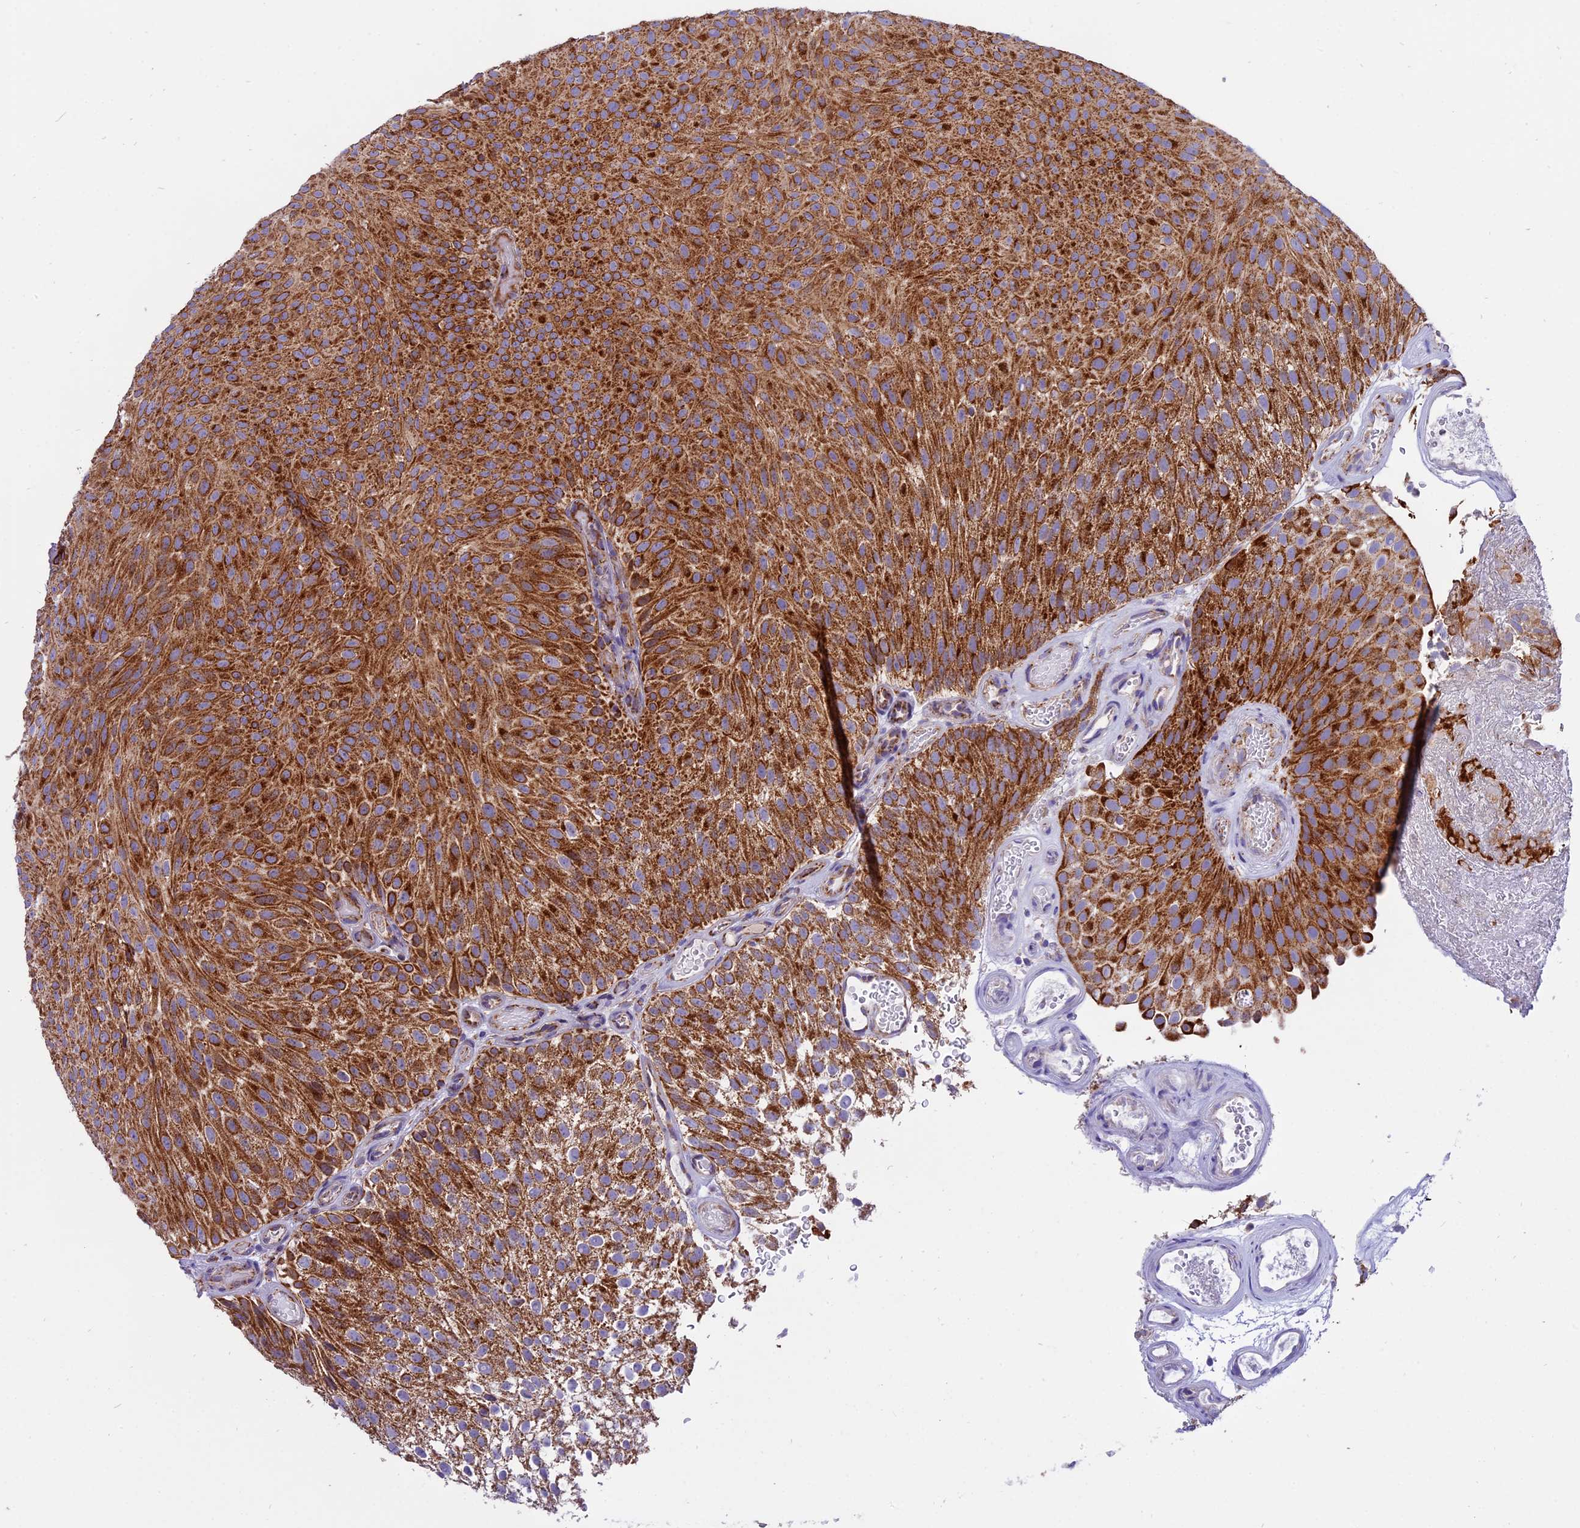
{"staining": {"intensity": "strong", "quantity": ">75%", "location": "cytoplasmic/membranous"}, "tissue": "urothelial cancer", "cell_type": "Tumor cells", "image_type": "cancer", "snomed": [{"axis": "morphology", "description": "Urothelial carcinoma, Low grade"}, {"axis": "topography", "description": "Urinary bladder"}], "caption": "There is high levels of strong cytoplasmic/membranous positivity in tumor cells of urothelial cancer, as demonstrated by immunohistochemical staining (brown color).", "gene": "MRPS34", "patient": {"sex": "male", "age": 78}}